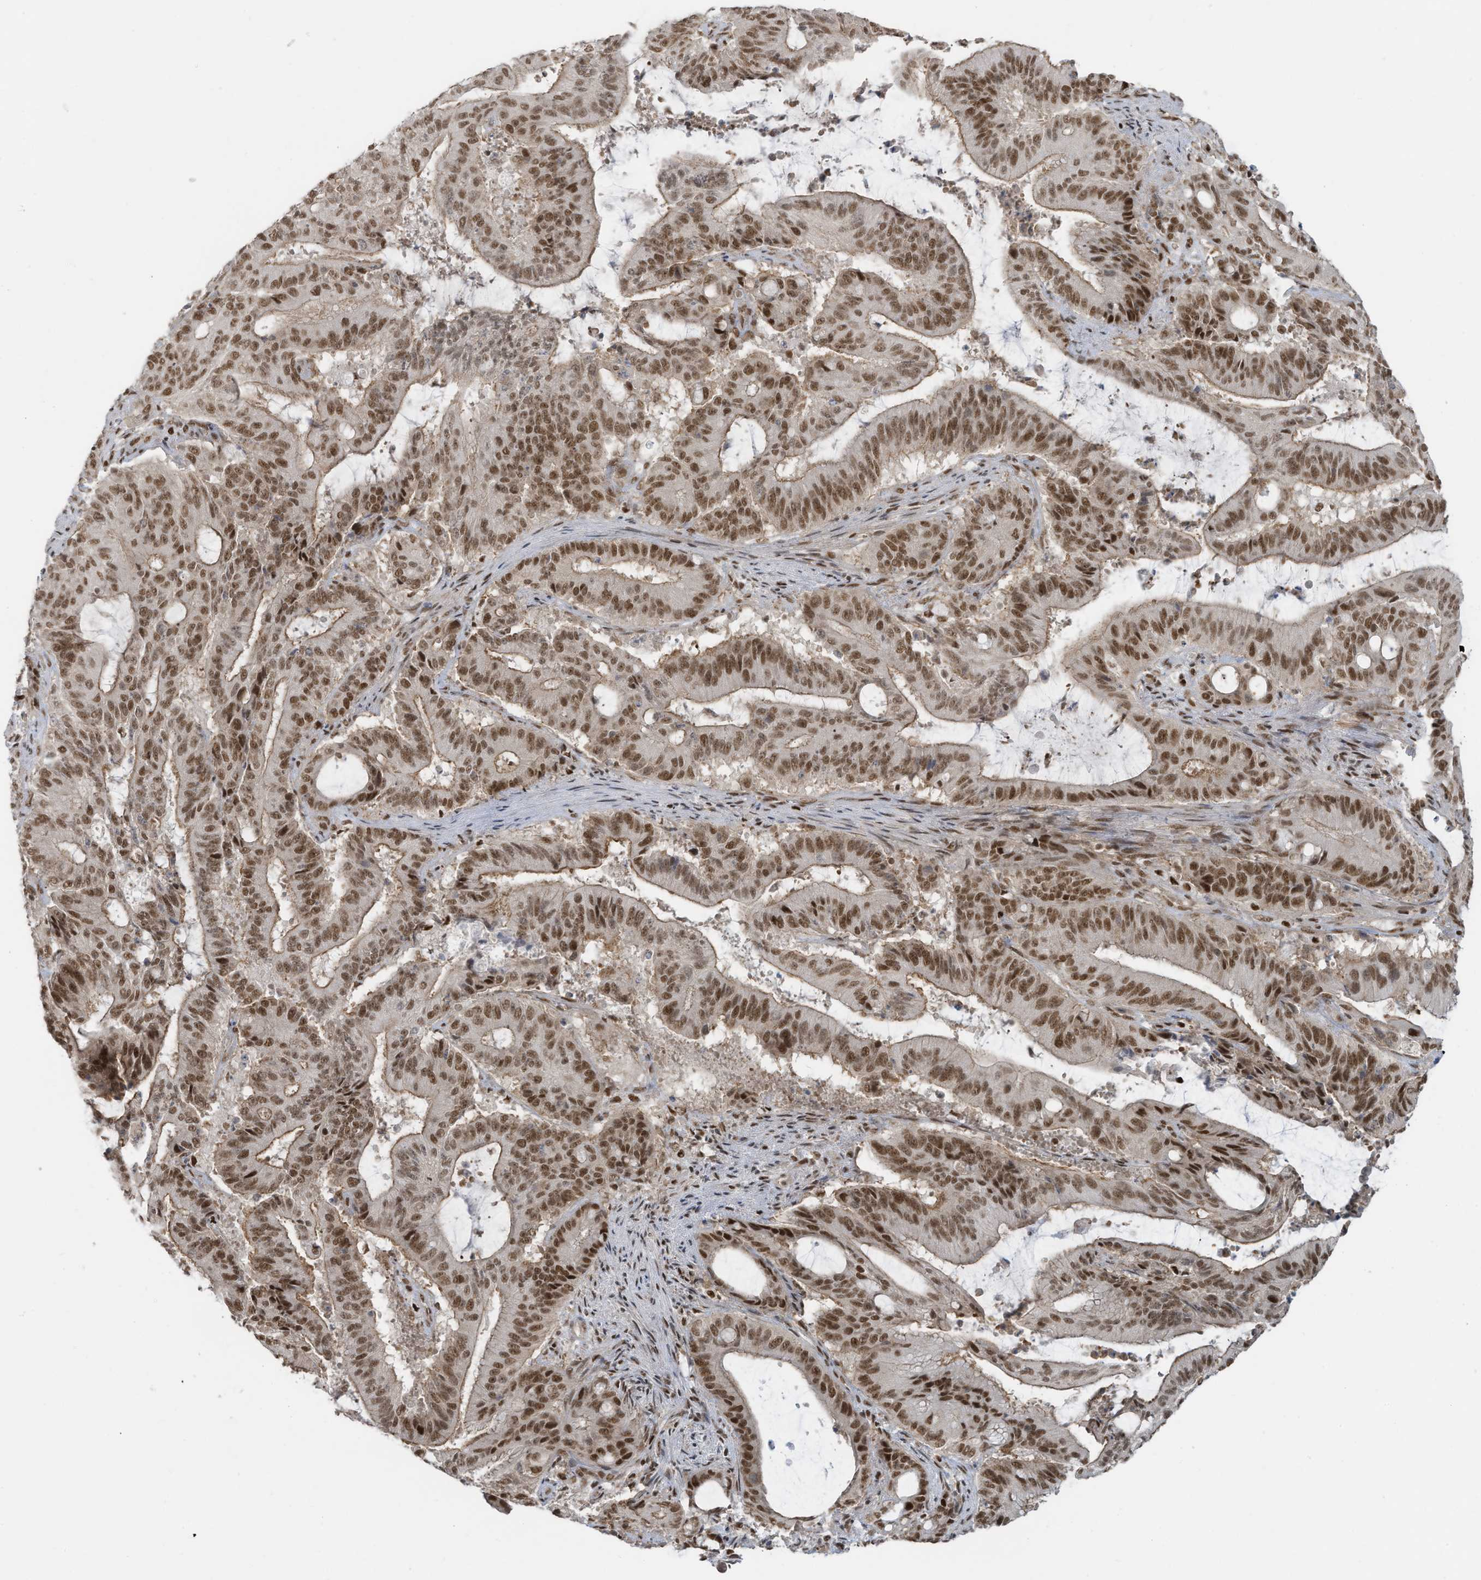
{"staining": {"intensity": "strong", "quantity": ">75%", "location": "nuclear"}, "tissue": "liver cancer", "cell_type": "Tumor cells", "image_type": "cancer", "snomed": [{"axis": "morphology", "description": "Normal tissue, NOS"}, {"axis": "morphology", "description": "Cholangiocarcinoma"}, {"axis": "topography", "description": "Liver"}, {"axis": "topography", "description": "Peripheral nerve tissue"}], "caption": "Human liver cholangiocarcinoma stained with a brown dye shows strong nuclear positive positivity in about >75% of tumor cells.", "gene": "DBR1", "patient": {"sex": "female", "age": 73}}